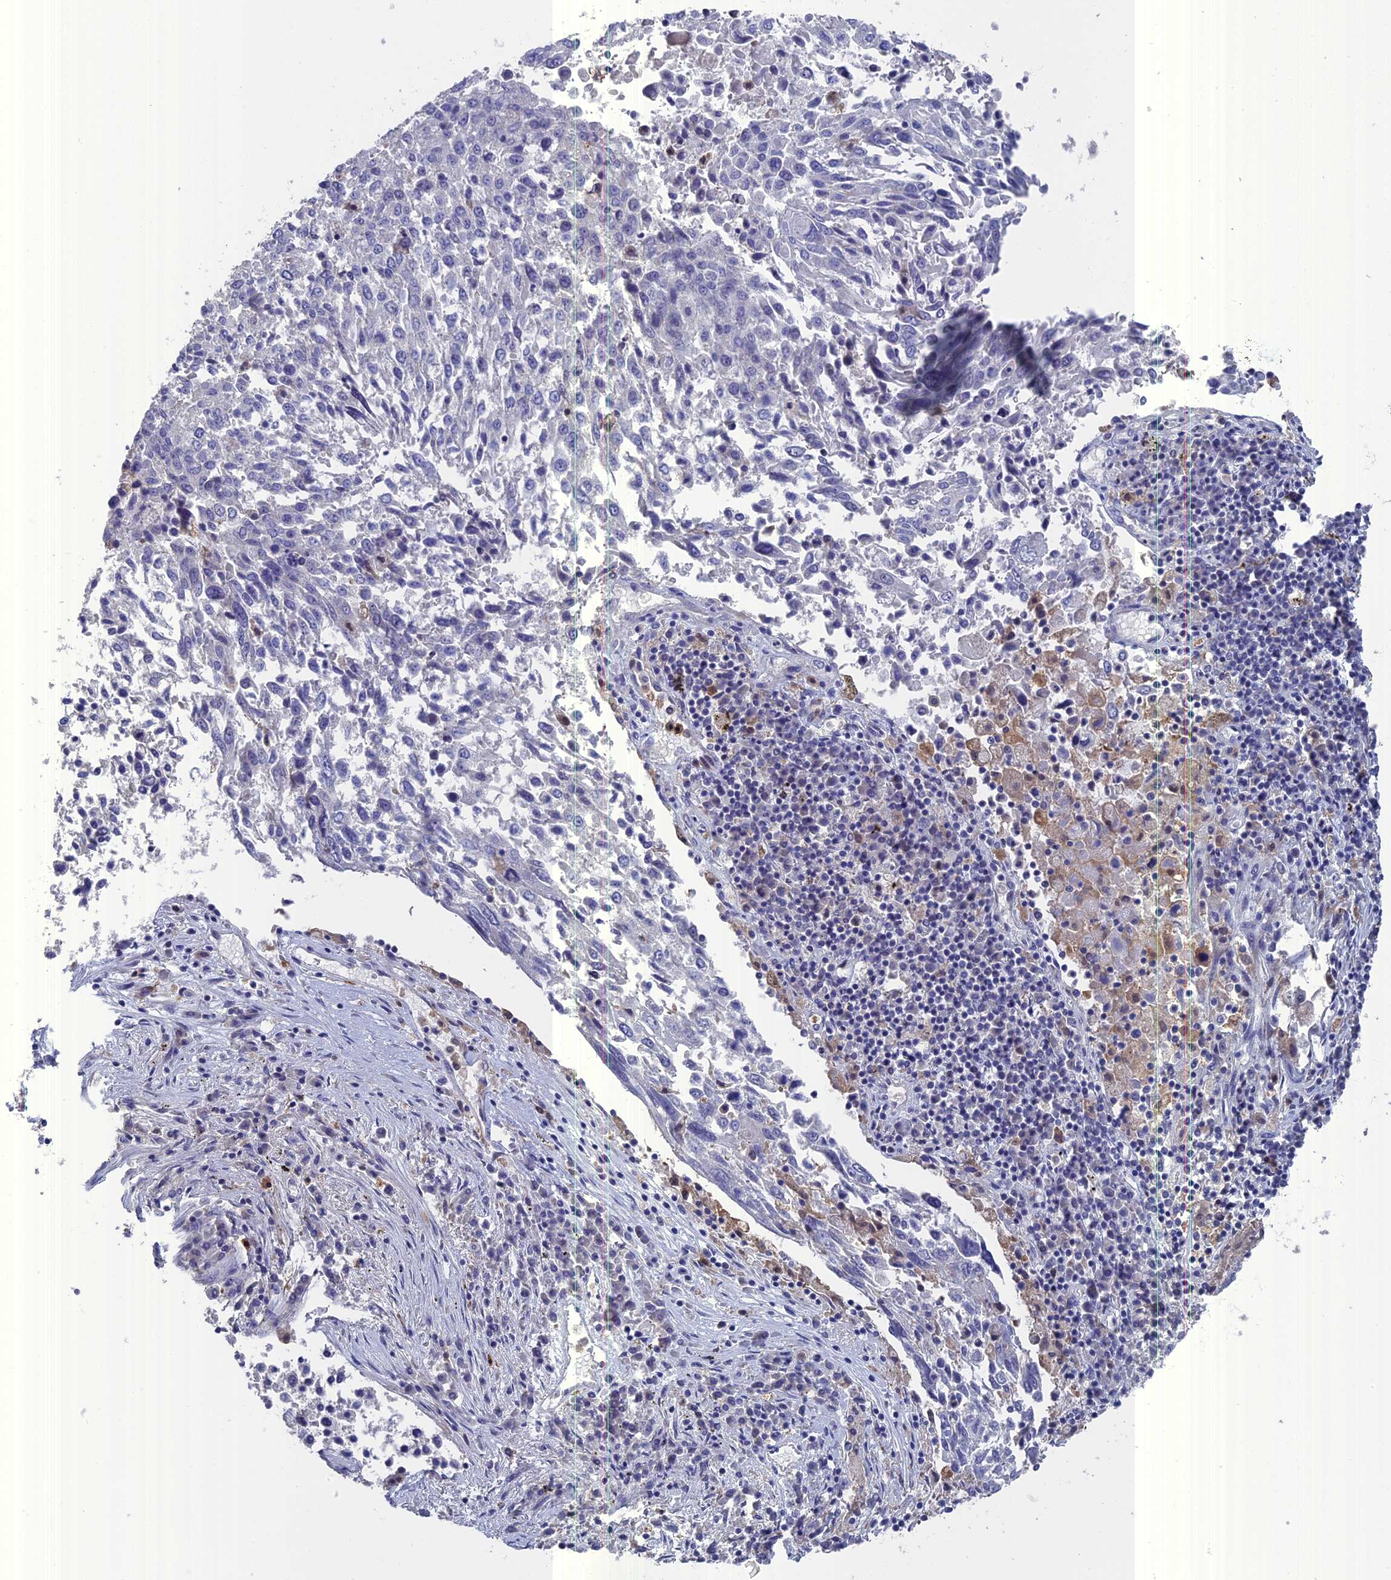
{"staining": {"intensity": "negative", "quantity": "none", "location": "none"}, "tissue": "lung cancer", "cell_type": "Tumor cells", "image_type": "cancer", "snomed": [{"axis": "morphology", "description": "Squamous cell carcinoma, NOS"}, {"axis": "topography", "description": "Lung"}], "caption": "DAB (3,3'-diaminobenzidine) immunohistochemical staining of lung squamous cell carcinoma demonstrates no significant expression in tumor cells.", "gene": "NCF4", "patient": {"sex": "male", "age": 65}}